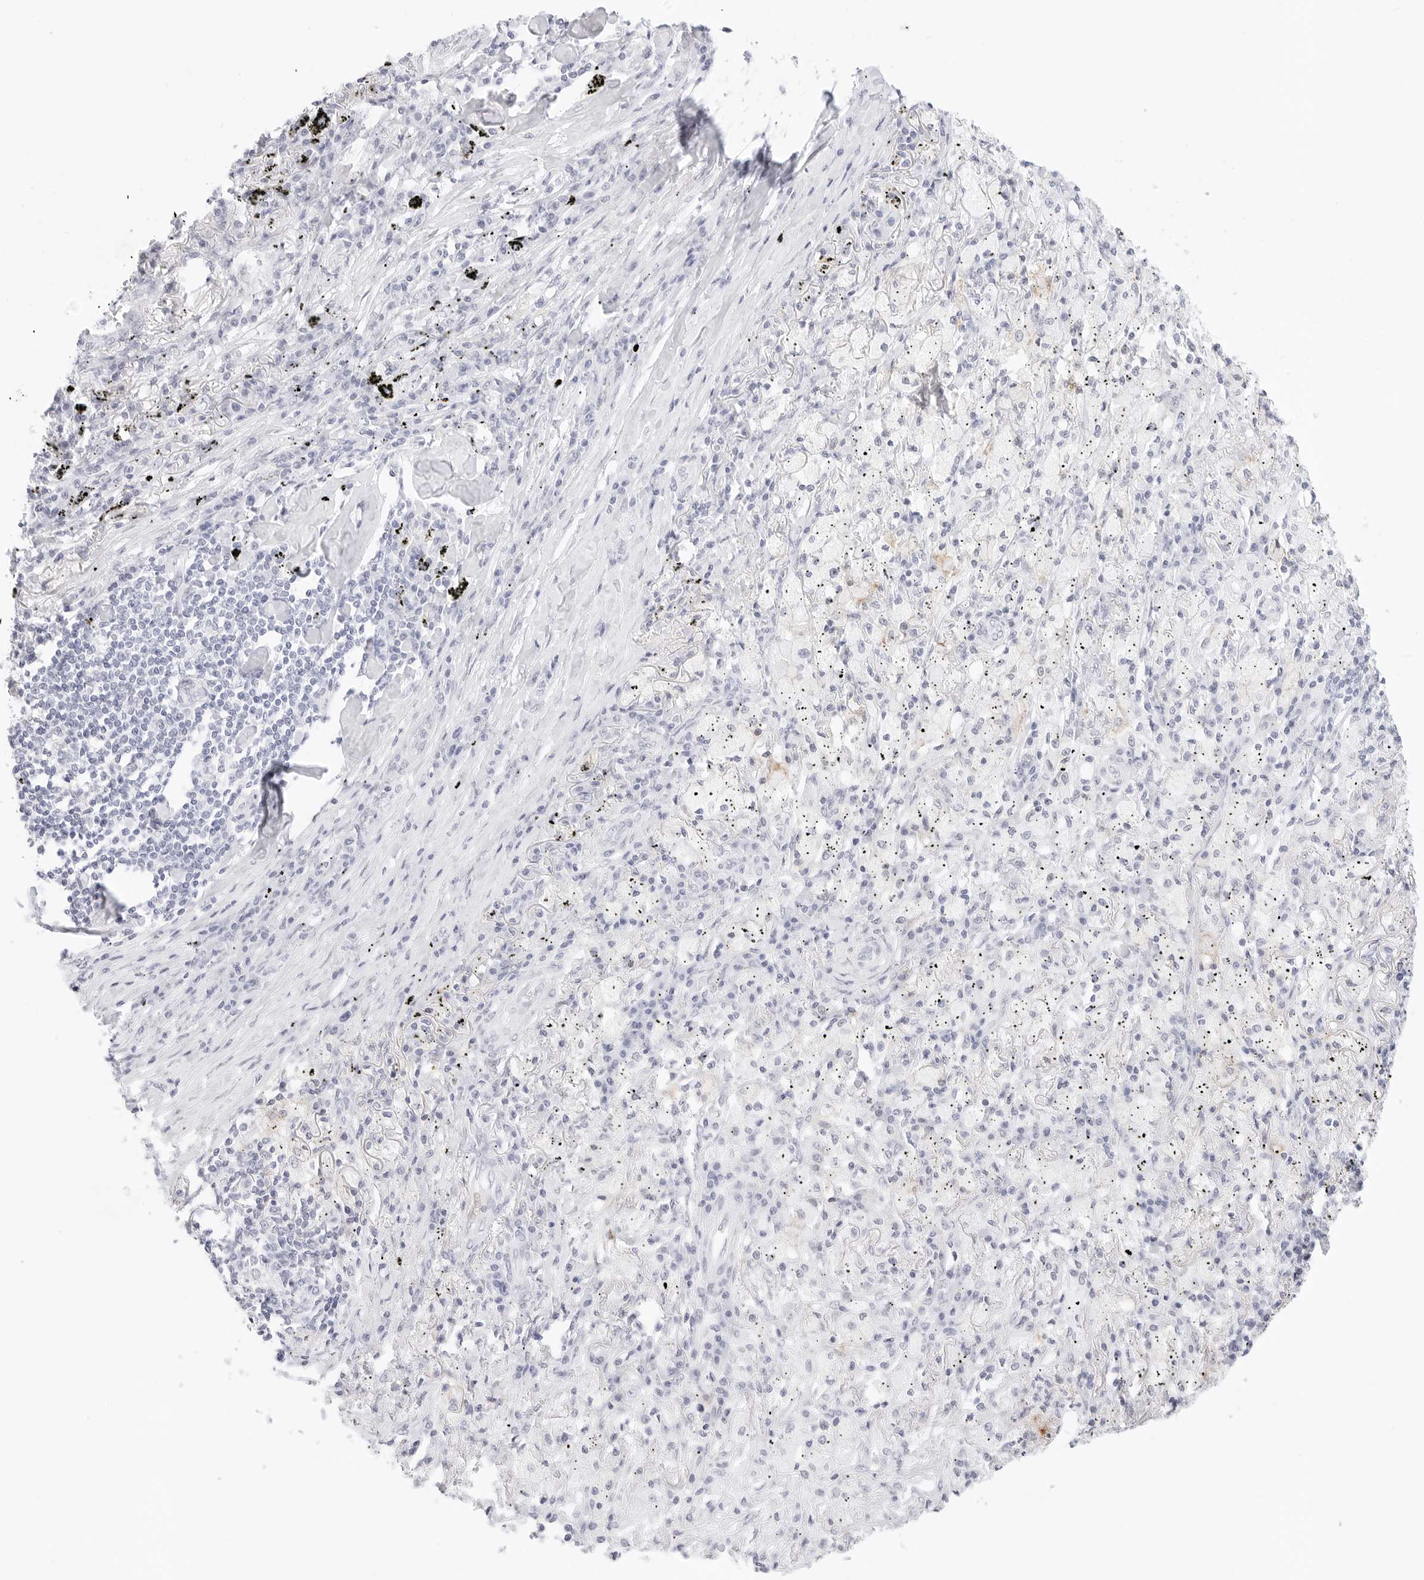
{"staining": {"intensity": "negative", "quantity": "none", "location": "none"}, "tissue": "lung cancer", "cell_type": "Tumor cells", "image_type": "cancer", "snomed": [{"axis": "morphology", "description": "Squamous cell carcinoma, NOS"}, {"axis": "topography", "description": "Lung"}], "caption": "Image shows no protein staining in tumor cells of squamous cell carcinoma (lung) tissue.", "gene": "CDH1", "patient": {"sex": "female", "age": 63}}